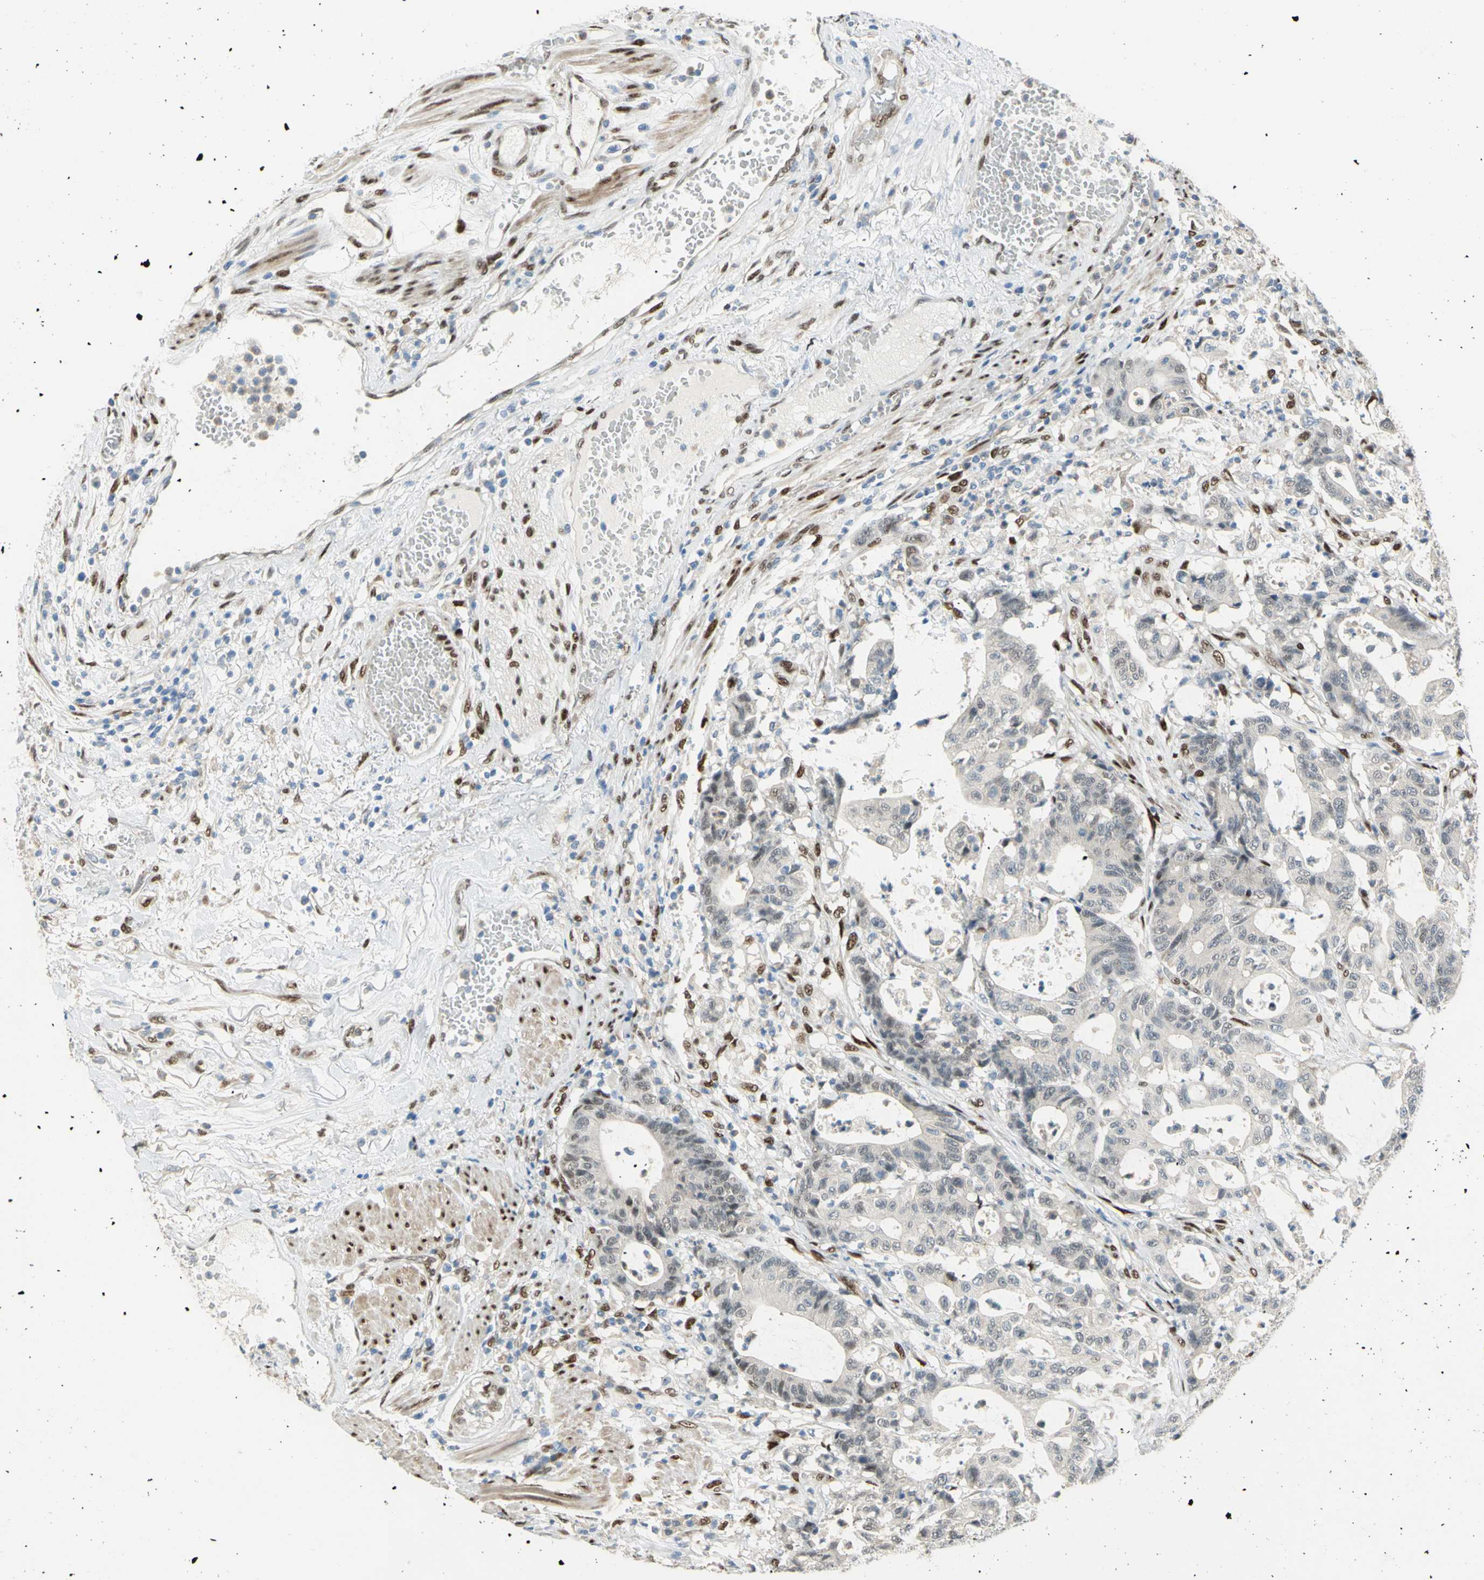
{"staining": {"intensity": "weak", "quantity": "25%-75%", "location": "cytoplasmic/membranous"}, "tissue": "colorectal cancer", "cell_type": "Tumor cells", "image_type": "cancer", "snomed": [{"axis": "morphology", "description": "Adenocarcinoma, NOS"}, {"axis": "topography", "description": "Colon"}], "caption": "A photomicrograph of human colorectal cancer stained for a protein shows weak cytoplasmic/membranous brown staining in tumor cells. The staining was performed using DAB (3,3'-diaminobenzidine), with brown indicating positive protein expression. Nuclei are stained blue with hematoxylin.", "gene": "RBFOX2", "patient": {"sex": "female", "age": 84}}